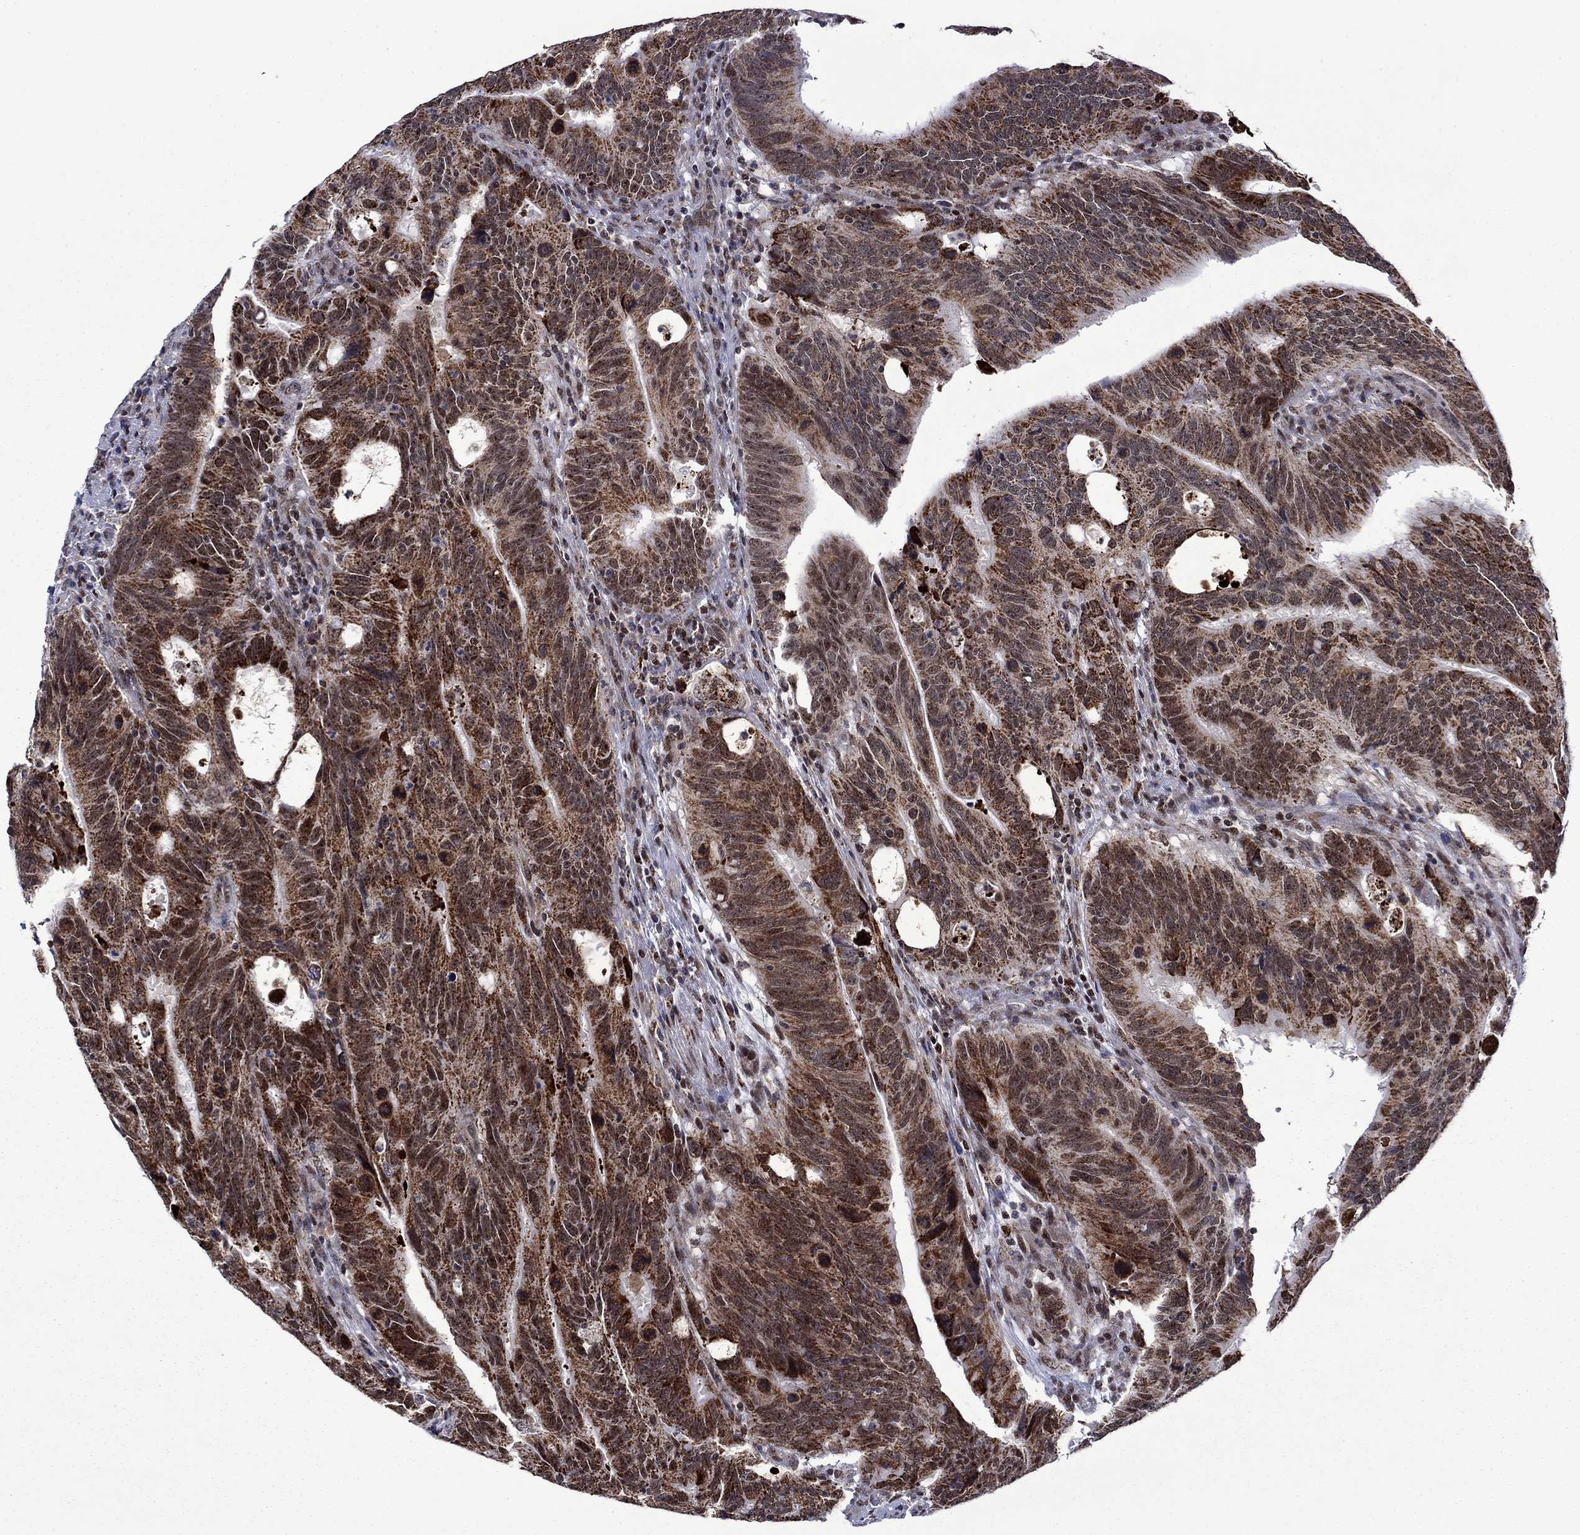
{"staining": {"intensity": "moderate", "quantity": "25%-75%", "location": "cytoplasmic/membranous"}, "tissue": "colorectal cancer", "cell_type": "Tumor cells", "image_type": "cancer", "snomed": [{"axis": "morphology", "description": "Adenocarcinoma, NOS"}, {"axis": "topography", "description": "Colon"}], "caption": "A micrograph of colorectal adenocarcinoma stained for a protein shows moderate cytoplasmic/membranous brown staining in tumor cells. The protein is shown in brown color, while the nuclei are stained blue.", "gene": "SURF2", "patient": {"sex": "female", "age": 77}}